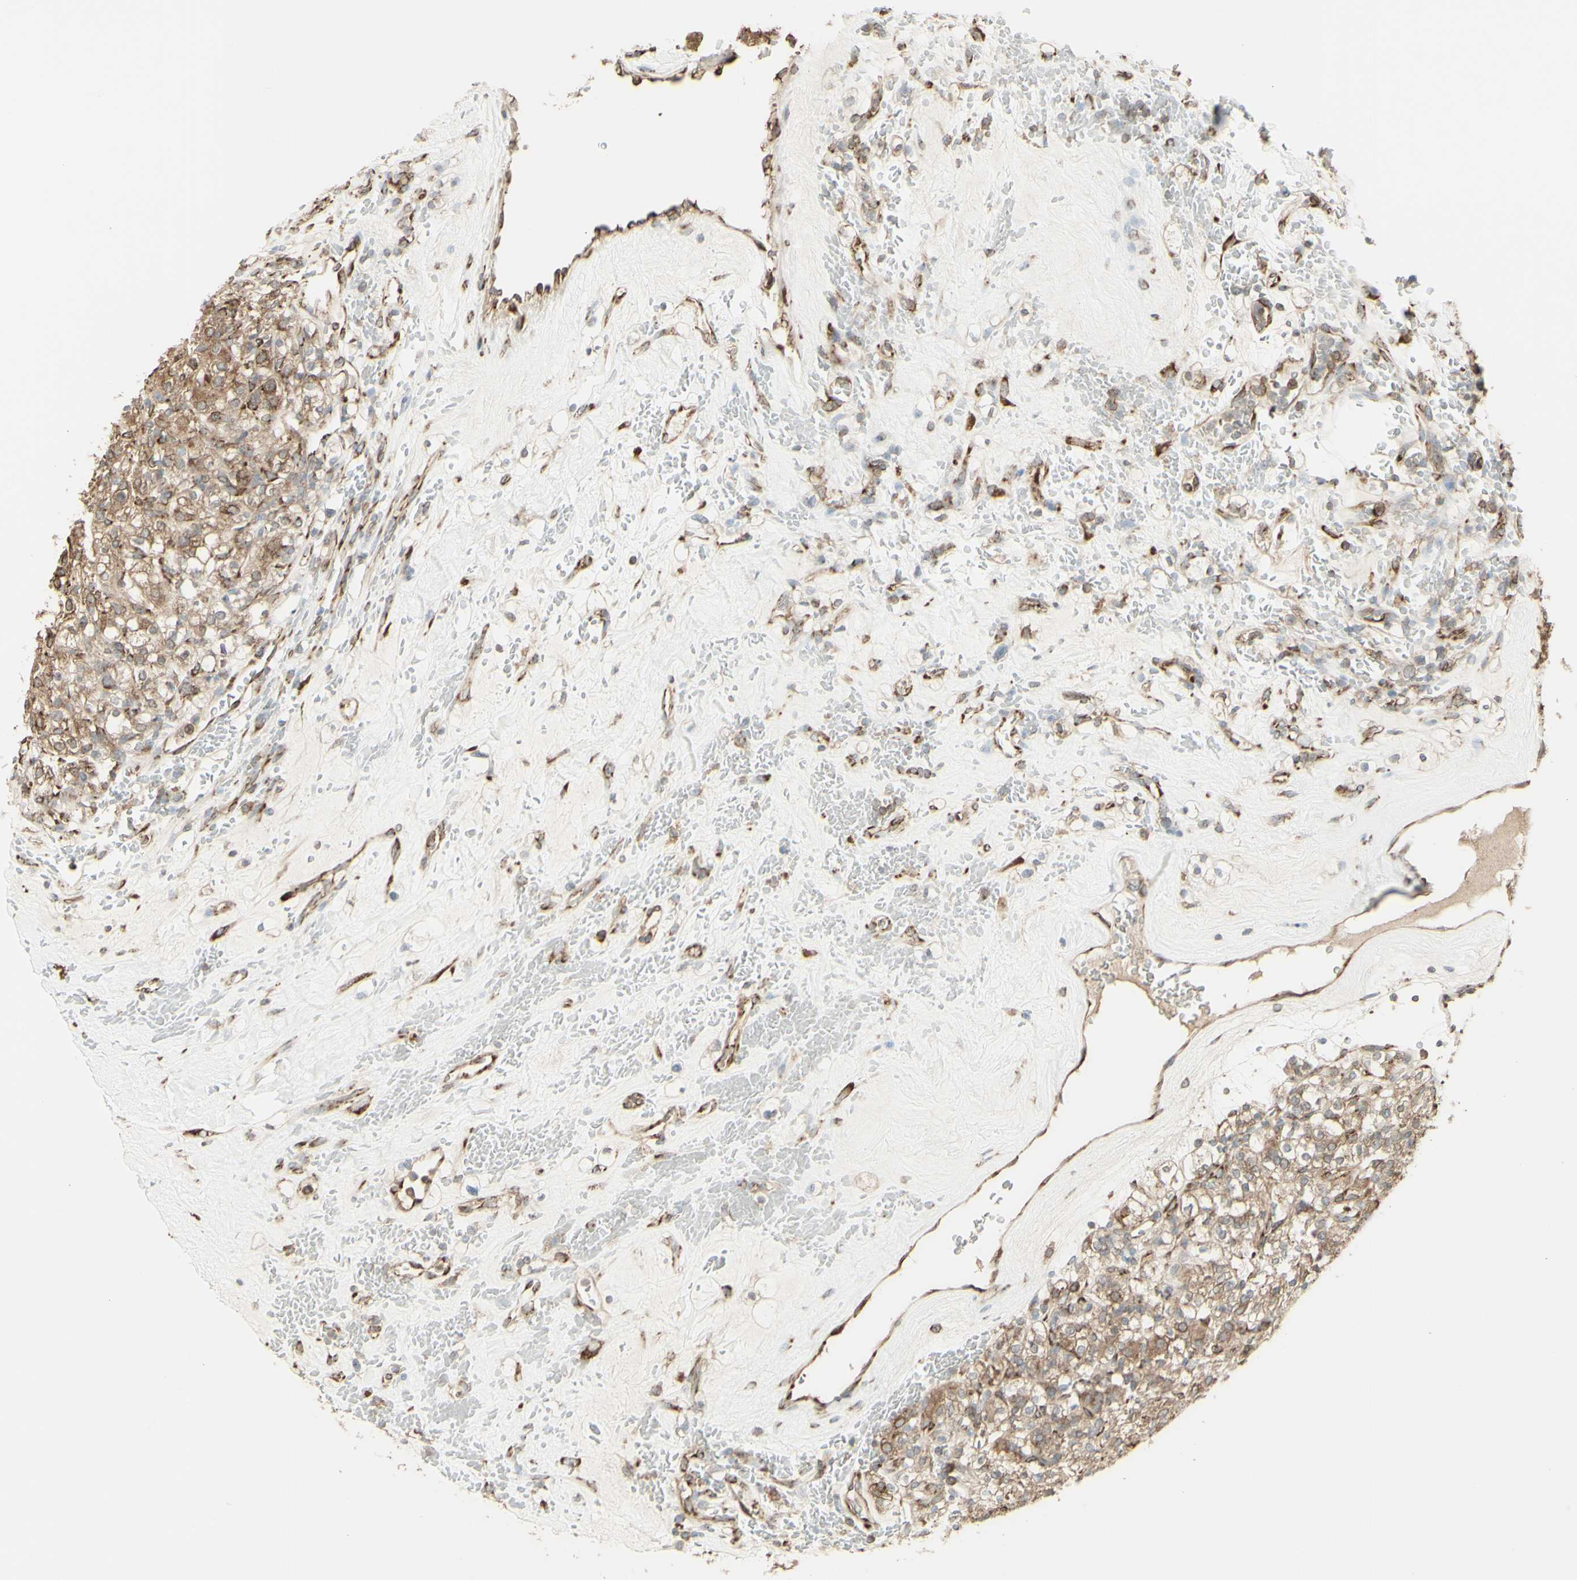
{"staining": {"intensity": "weak", "quantity": ">75%", "location": "cytoplasmic/membranous"}, "tissue": "renal cancer", "cell_type": "Tumor cells", "image_type": "cancer", "snomed": [{"axis": "morphology", "description": "Normal tissue, NOS"}, {"axis": "morphology", "description": "Adenocarcinoma, NOS"}, {"axis": "topography", "description": "Kidney"}], "caption": "This histopathology image exhibits adenocarcinoma (renal) stained with immunohistochemistry (IHC) to label a protein in brown. The cytoplasmic/membranous of tumor cells show weak positivity for the protein. Nuclei are counter-stained blue.", "gene": "EEF1B2", "patient": {"sex": "female", "age": 72}}